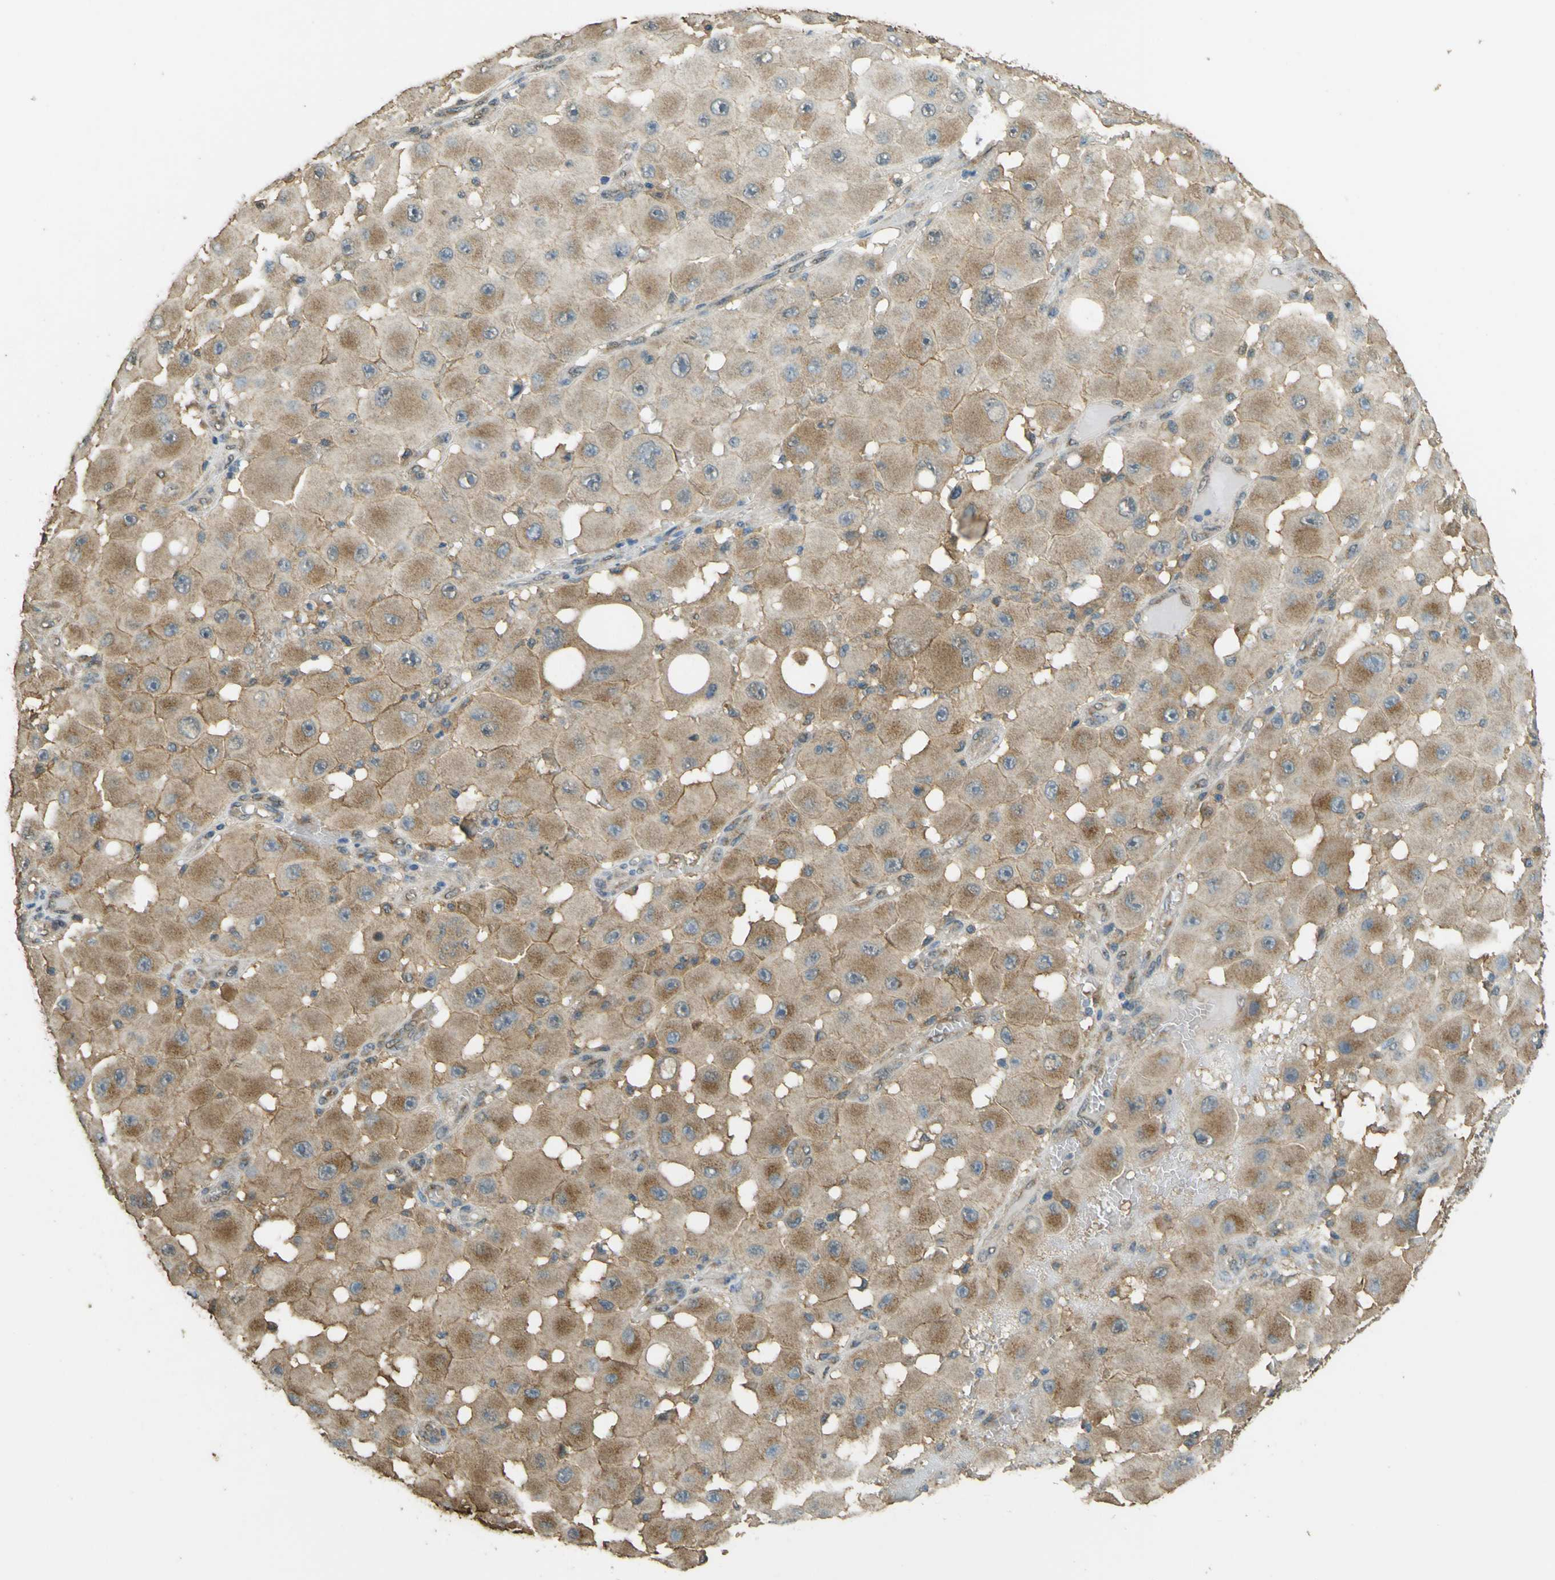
{"staining": {"intensity": "moderate", "quantity": ">75%", "location": "cytoplasmic/membranous"}, "tissue": "melanoma", "cell_type": "Tumor cells", "image_type": "cancer", "snomed": [{"axis": "morphology", "description": "Malignant melanoma, NOS"}, {"axis": "topography", "description": "Skin"}], "caption": "Malignant melanoma was stained to show a protein in brown. There is medium levels of moderate cytoplasmic/membranous positivity in approximately >75% of tumor cells. The staining was performed using DAB, with brown indicating positive protein expression. Nuclei are stained blue with hematoxylin.", "gene": "GOLGA1", "patient": {"sex": "female", "age": 81}}